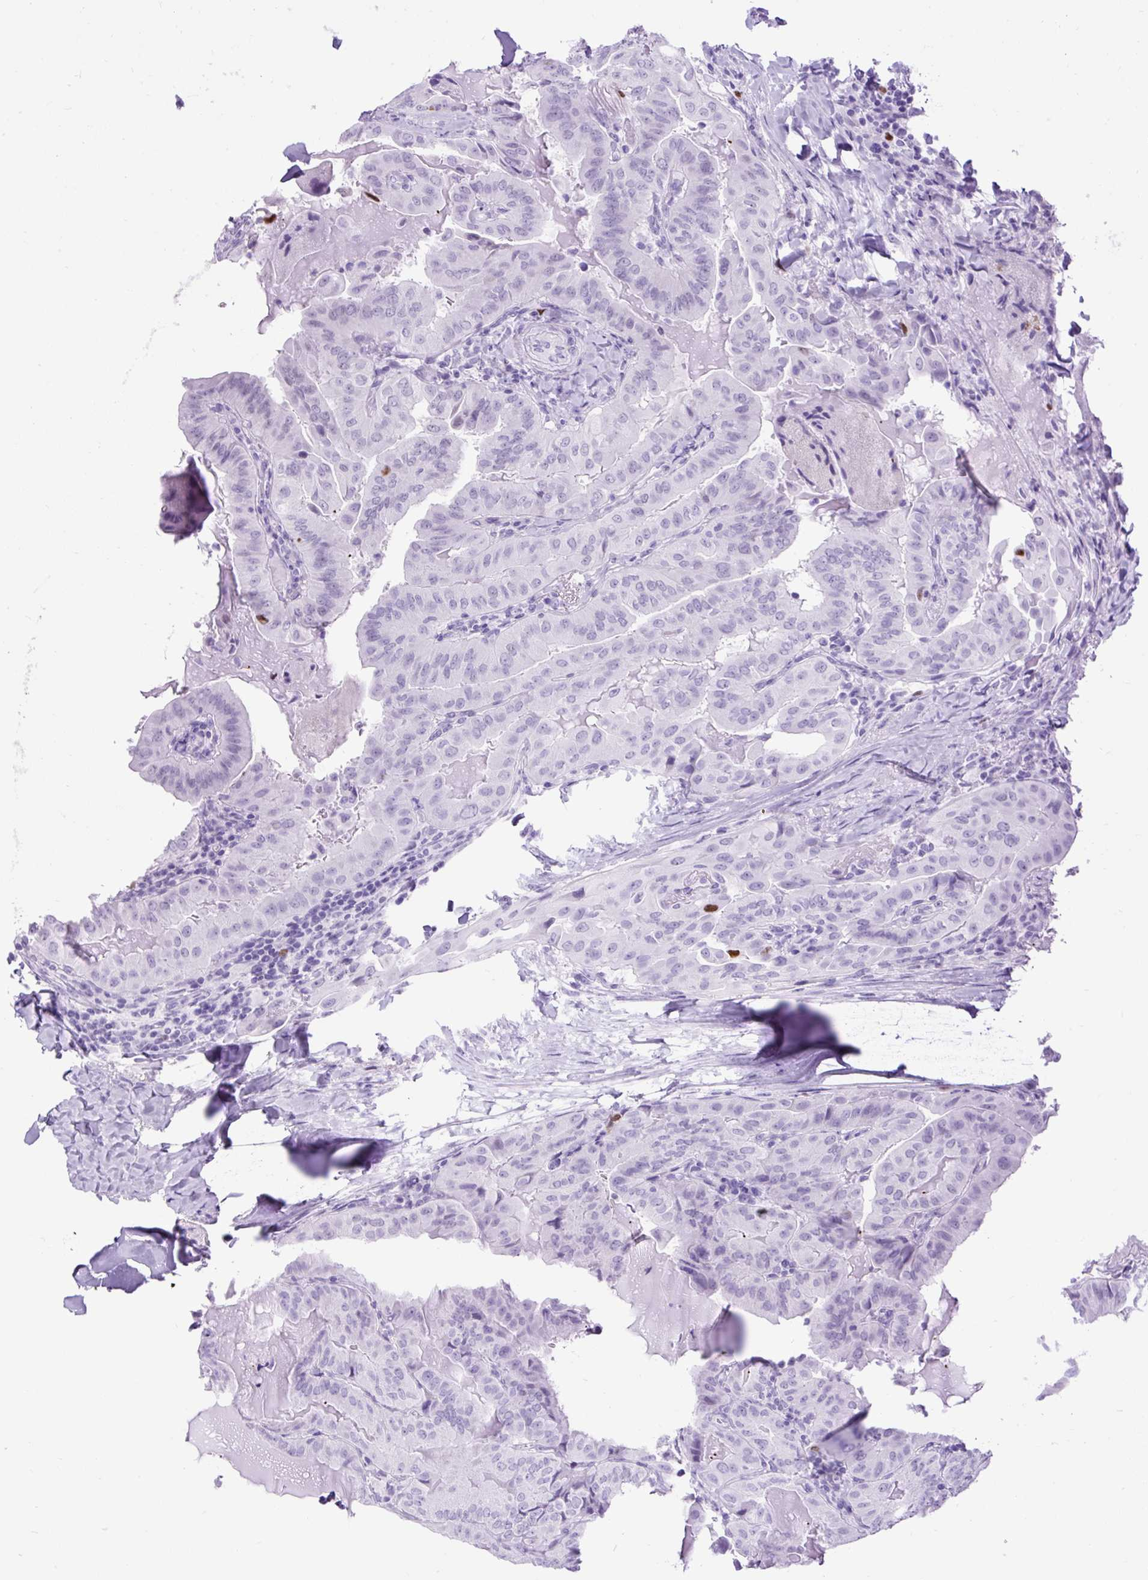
{"staining": {"intensity": "moderate", "quantity": "<25%", "location": "nuclear"}, "tissue": "thyroid cancer", "cell_type": "Tumor cells", "image_type": "cancer", "snomed": [{"axis": "morphology", "description": "Papillary adenocarcinoma, NOS"}, {"axis": "topography", "description": "Thyroid gland"}], "caption": "IHC photomicrograph of neoplastic tissue: thyroid papillary adenocarcinoma stained using immunohistochemistry (IHC) demonstrates low levels of moderate protein expression localized specifically in the nuclear of tumor cells, appearing as a nuclear brown color.", "gene": "RACGAP1", "patient": {"sex": "female", "age": 68}}